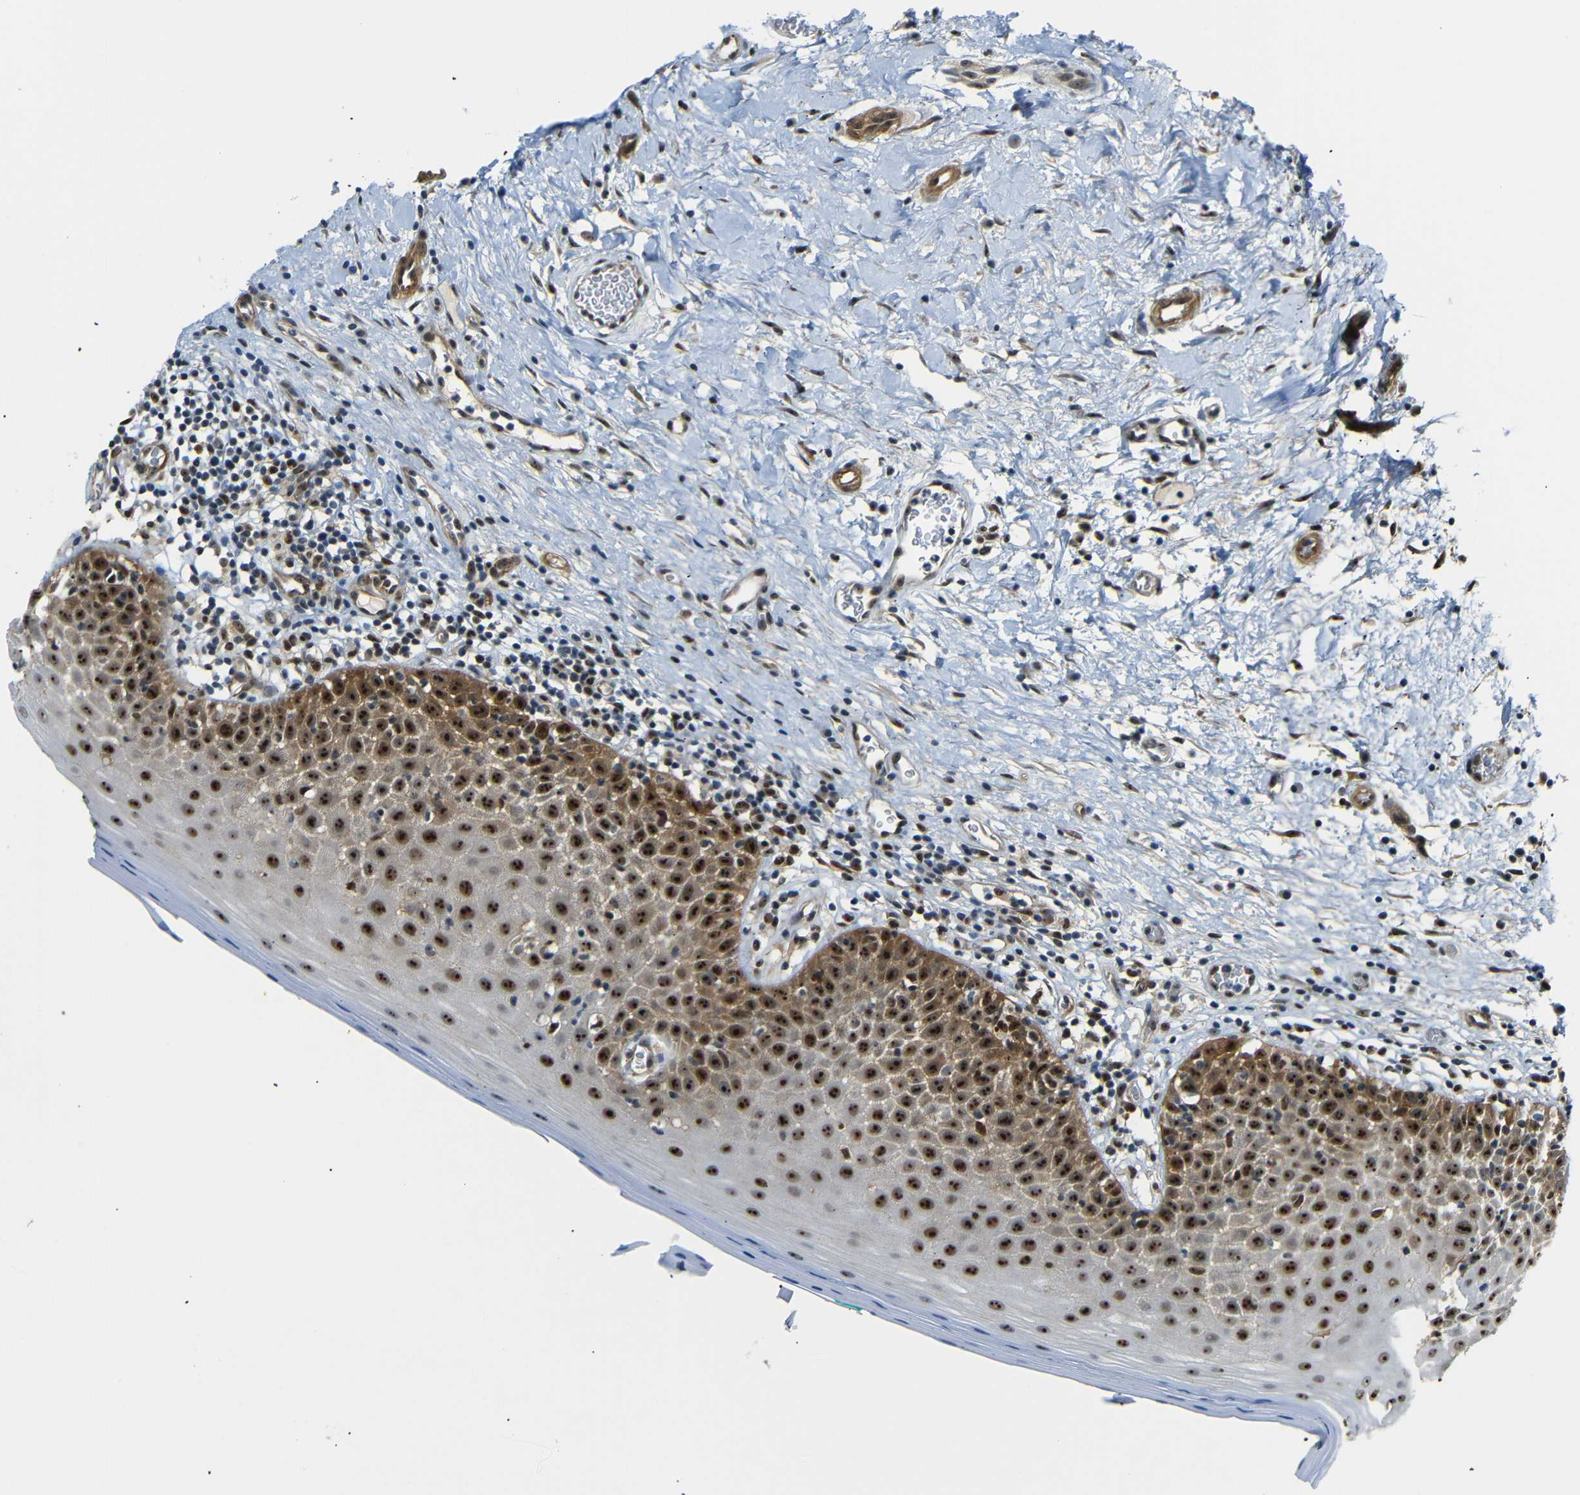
{"staining": {"intensity": "strong", "quantity": ">75%", "location": "cytoplasmic/membranous,nuclear"}, "tissue": "oral mucosa", "cell_type": "Squamous epithelial cells", "image_type": "normal", "snomed": [{"axis": "morphology", "description": "Normal tissue, NOS"}, {"axis": "topography", "description": "Skeletal muscle"}, {"axis": "topography", "description": "Oral tissue"}], "caption": "The histopathology image displays immunohistochemical staining of benign oral mucosa. There is strong cytoplasmic/membranous,nuclear staining is seen in about >75% of squamous epithelial cells.", "gene": "PARN", "patient": {"sex": "male", "age": 58}}